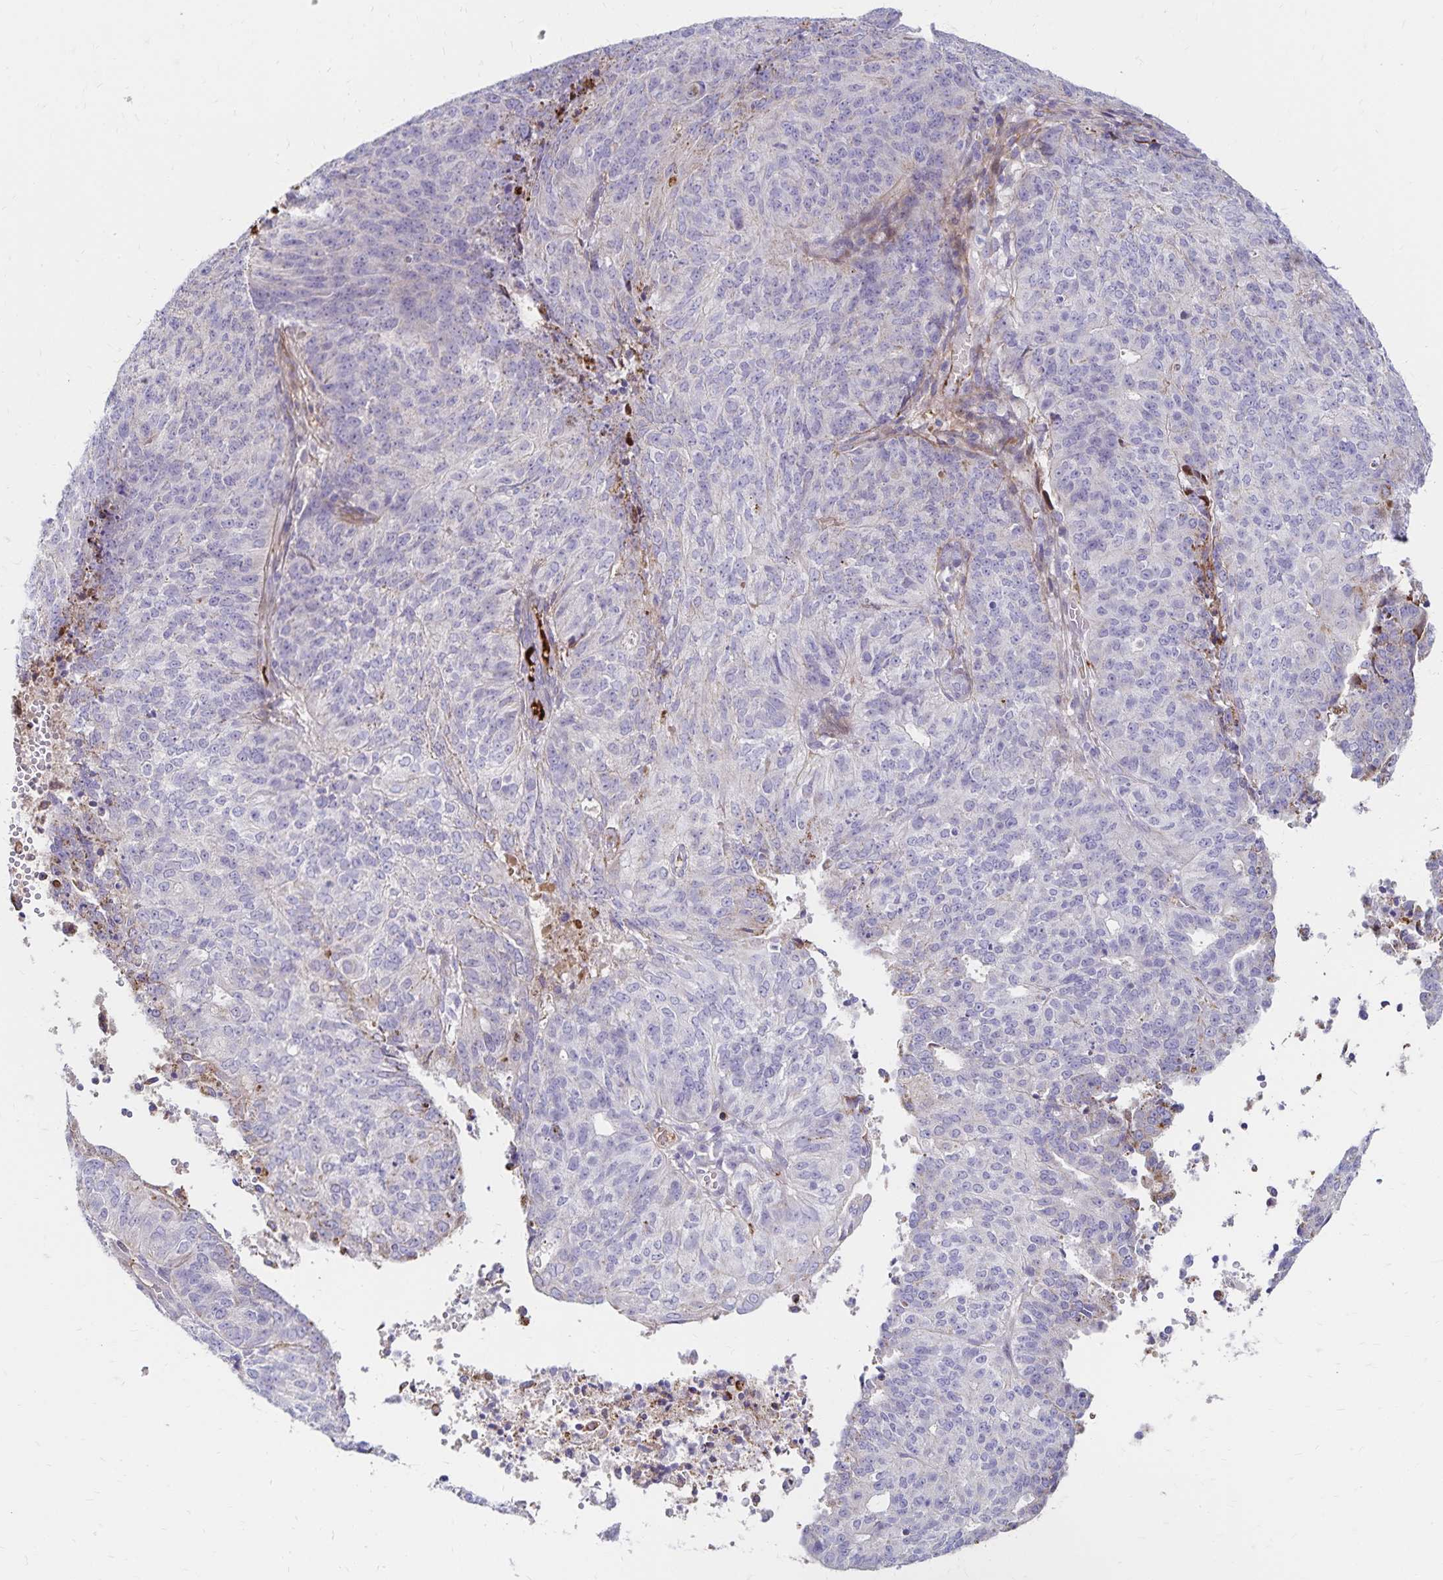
{"staining": {"intensity": "negative", "quantity": "none", "location": "none"}, "tissue": "endometrial cancer", "cell_type": "Tumor cells", "image_type": "cancer", "snomed": [{"axis": "morphology", "description": "Adenocarcinoma, NOS"}, {"axis": "topography", "description": "Endometrium"}], "caption": "IHC of endometrial cancer (adenocarcinoma) shows no staining in tumor cells.", "gene": "NECAP1", "patient": {"sex": "female", "age": 82}}